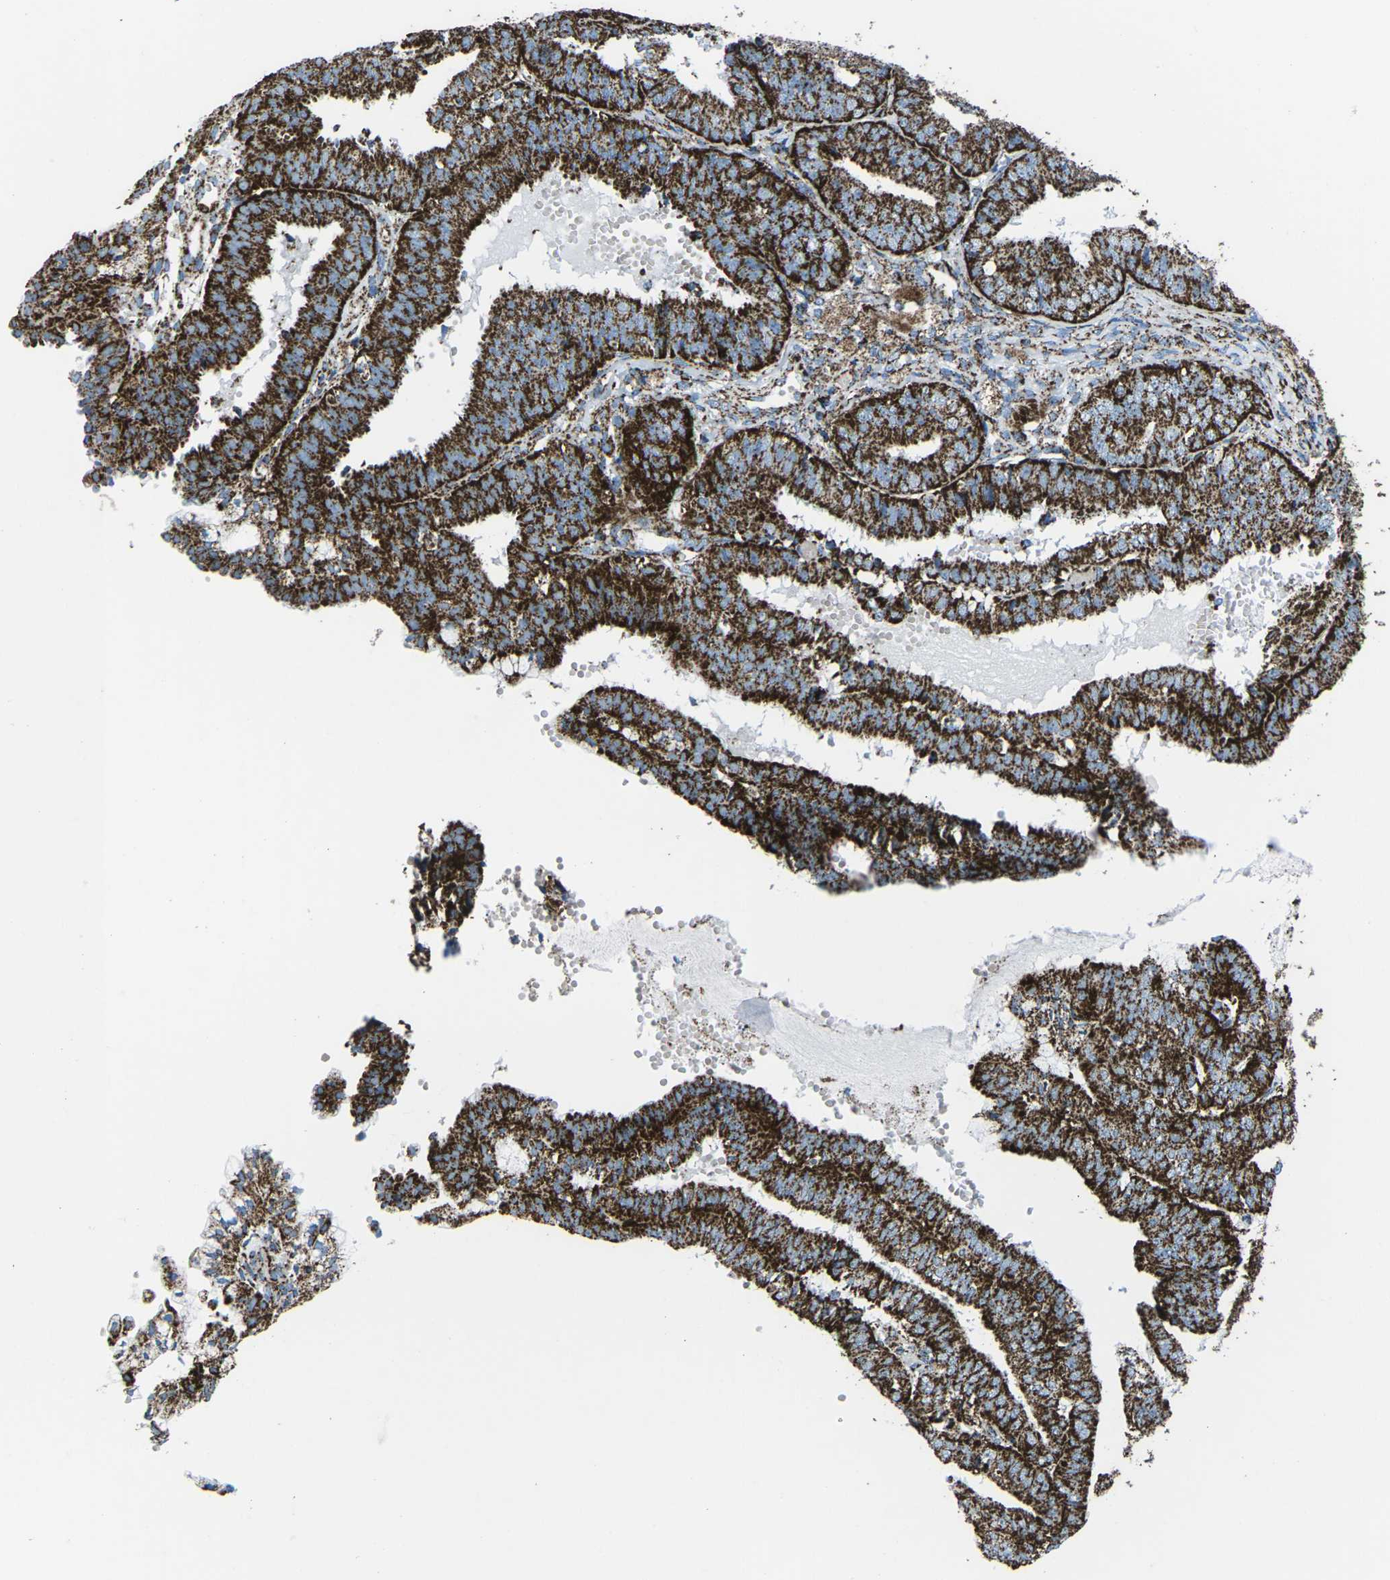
{"staining": {"intensity": "strong", "quantity": ">75%", "location": "cytoplasmic/membranous"}, "tissue": "endometrial cancer", "cell_type": "Tumor cells", "image_type": "cancer", "snomed": [{"axis": "morphology", "description": "Adenocarcinoma, NOS"}, {"axis": "topography", "description": "Endometrium"}], "caption": "Immunohistochemical staining of human endometrial cancer exhibits high levels of strong cytoplasmic/membranous protein expression in approximately >75% of tumor cells.", "gene": "MT-CO2", "patient": {"sex": "female", "age": 63}}